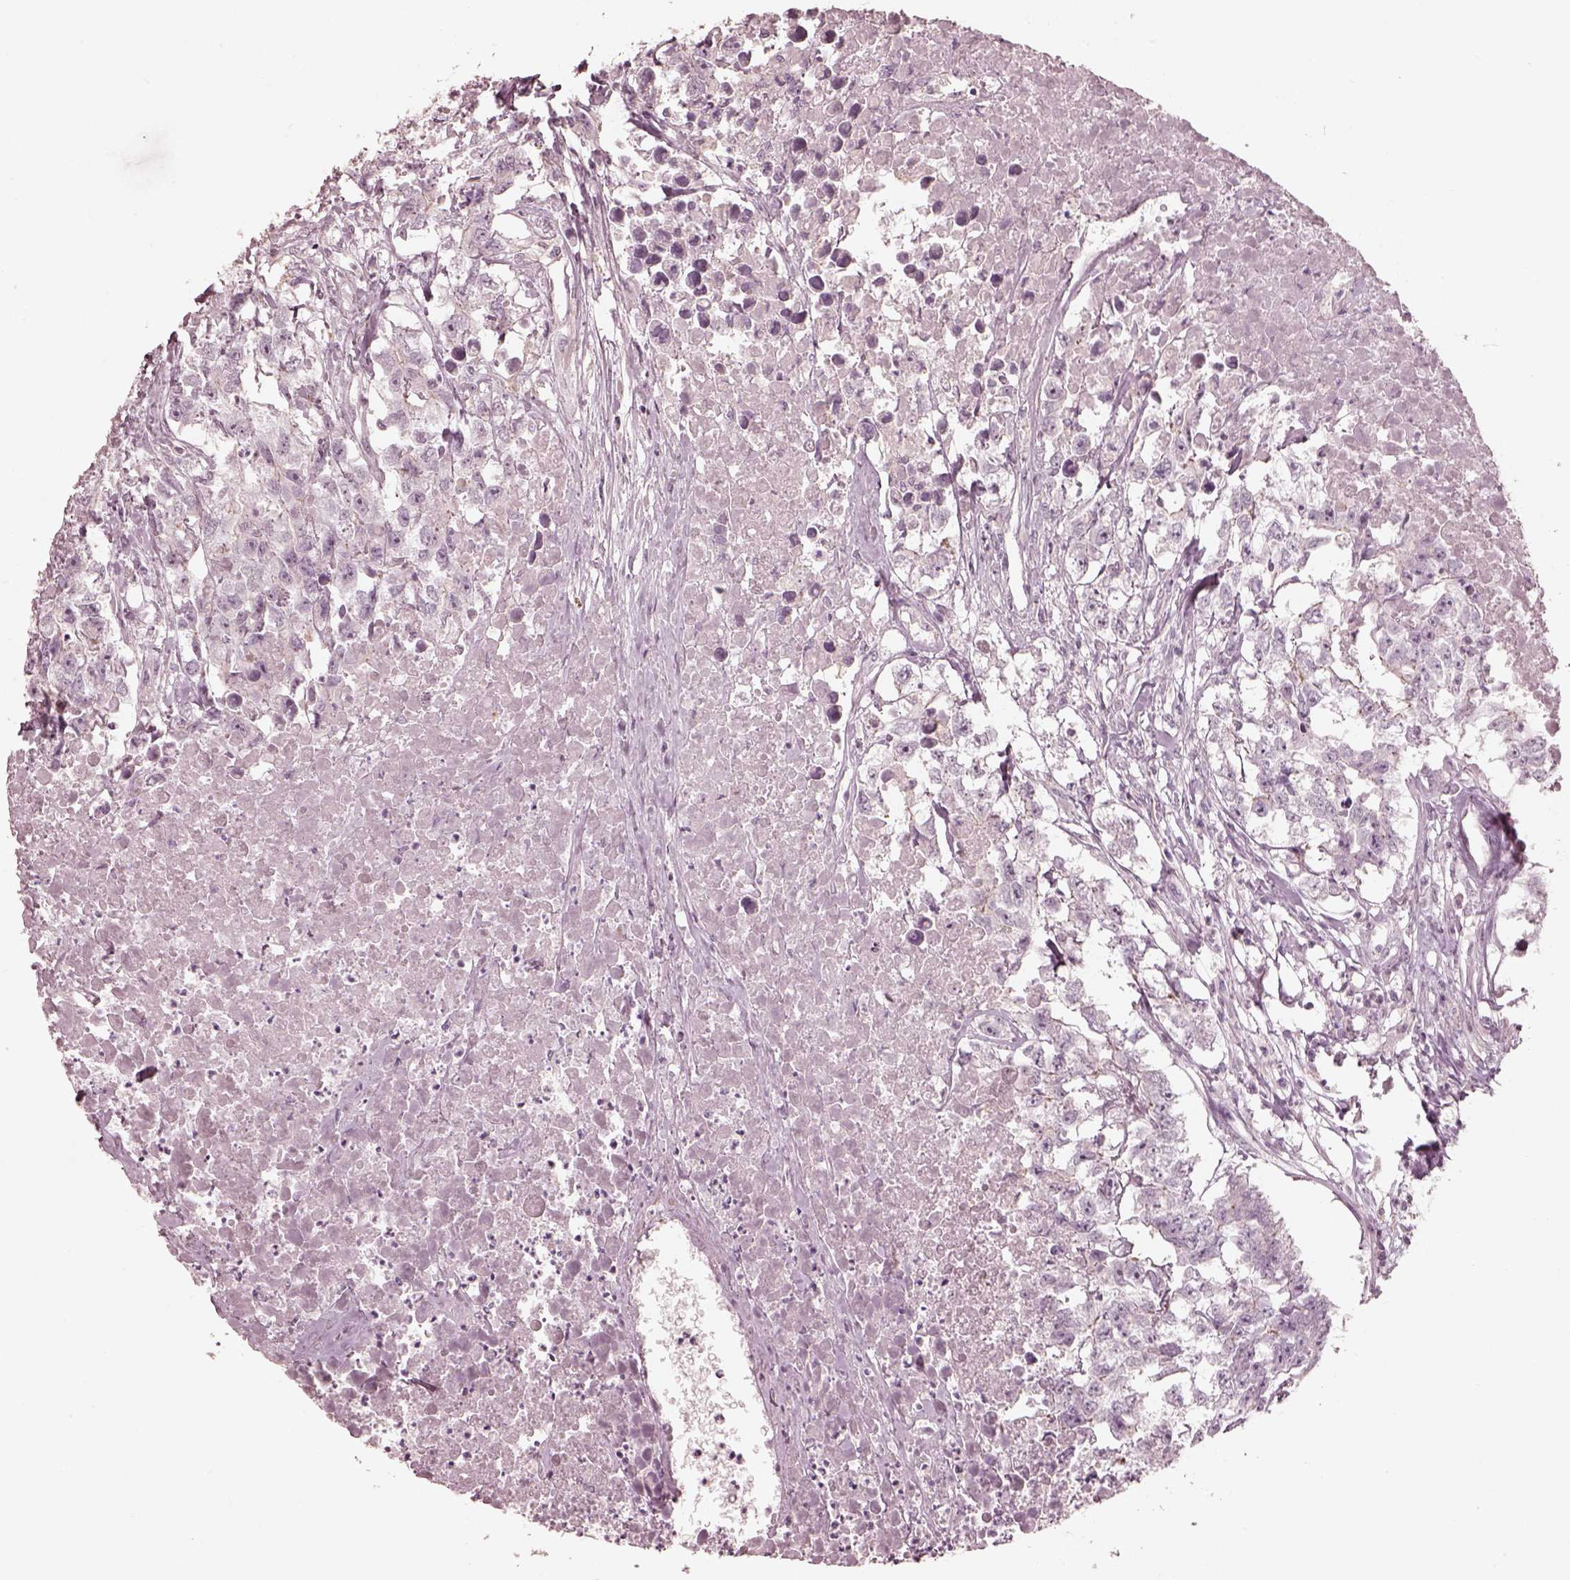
{"staining": {"intensity": "negative", "quantity": "none", "location": "none"}, "tissue": "testis cancer", "cell_type": "Tumor cells", "image_type": "cancer", "snomed": [{"axis": "morphology", "description": "Carcinoma, Embryonal, NOS"}, {"axis": "morphology", "description": "Teratoma, malignant, NOS"}, {"axis": "topography", "description": "Testis"}], "caption": "Testis cancer was stained to show a protein in brown. There is no significant staining in tumor cells.", "gene": "PRLHR", "patient": {"sex": "male", "age": 44}}